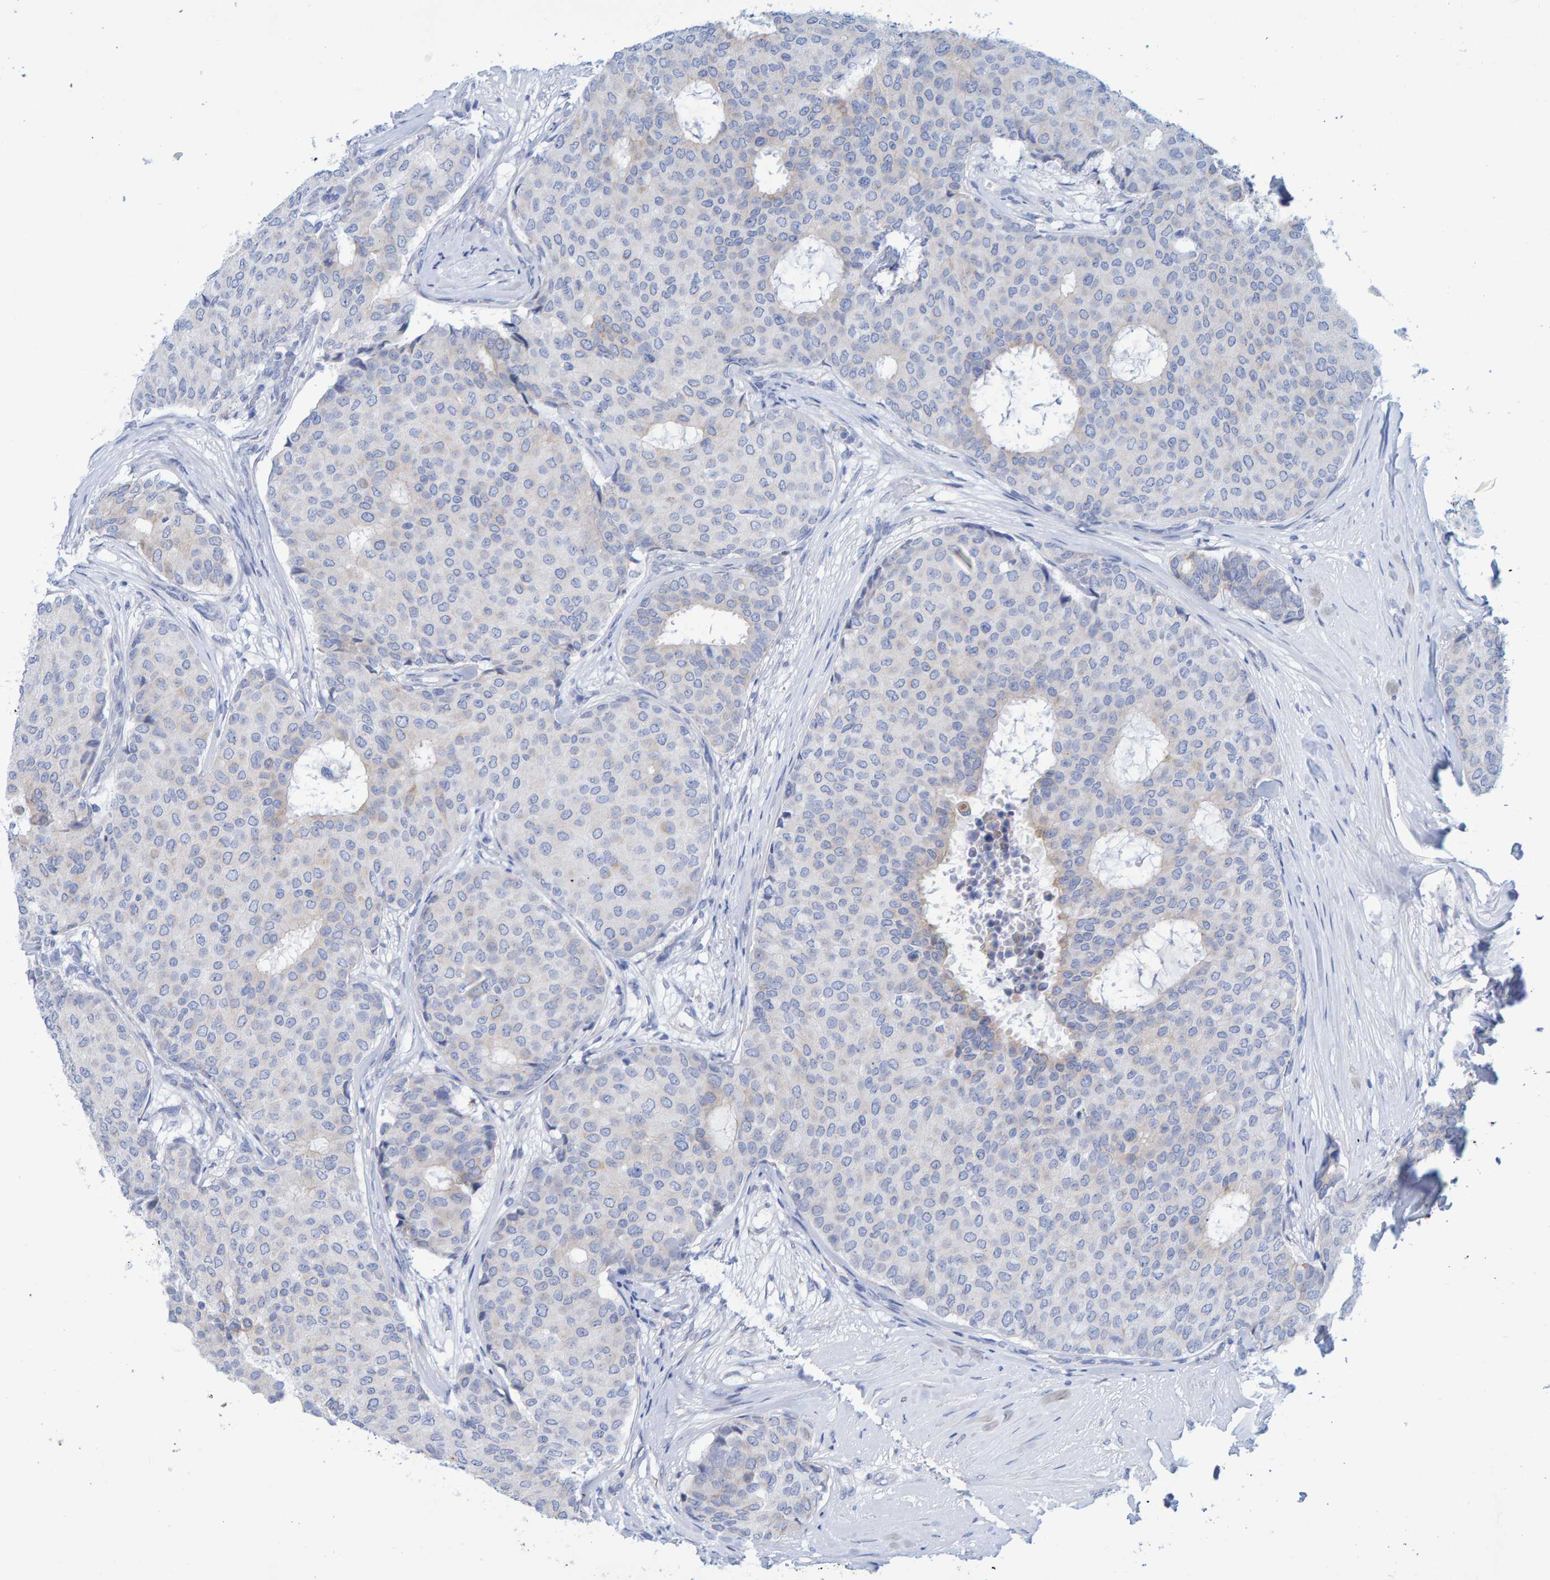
{"staining": {"intensity": "negative", "quantity": "none", "location": "none"}, "tissue": "breast cancer", "cell_type": "Tumor cells", "image_type": "cancer", "snomed": [{"axis": "morphology", "description": "Duct carcinoma"}, {"axis": "topography", "description": "Breast"}], "caption": "Human breast cancer (infiltrating ductal carcinoma) stained for a protein using IHC exhibits no staining in tumor cells.", "gene": "JAKMIP3", "patient": {"sex": "female", "age": 75}}